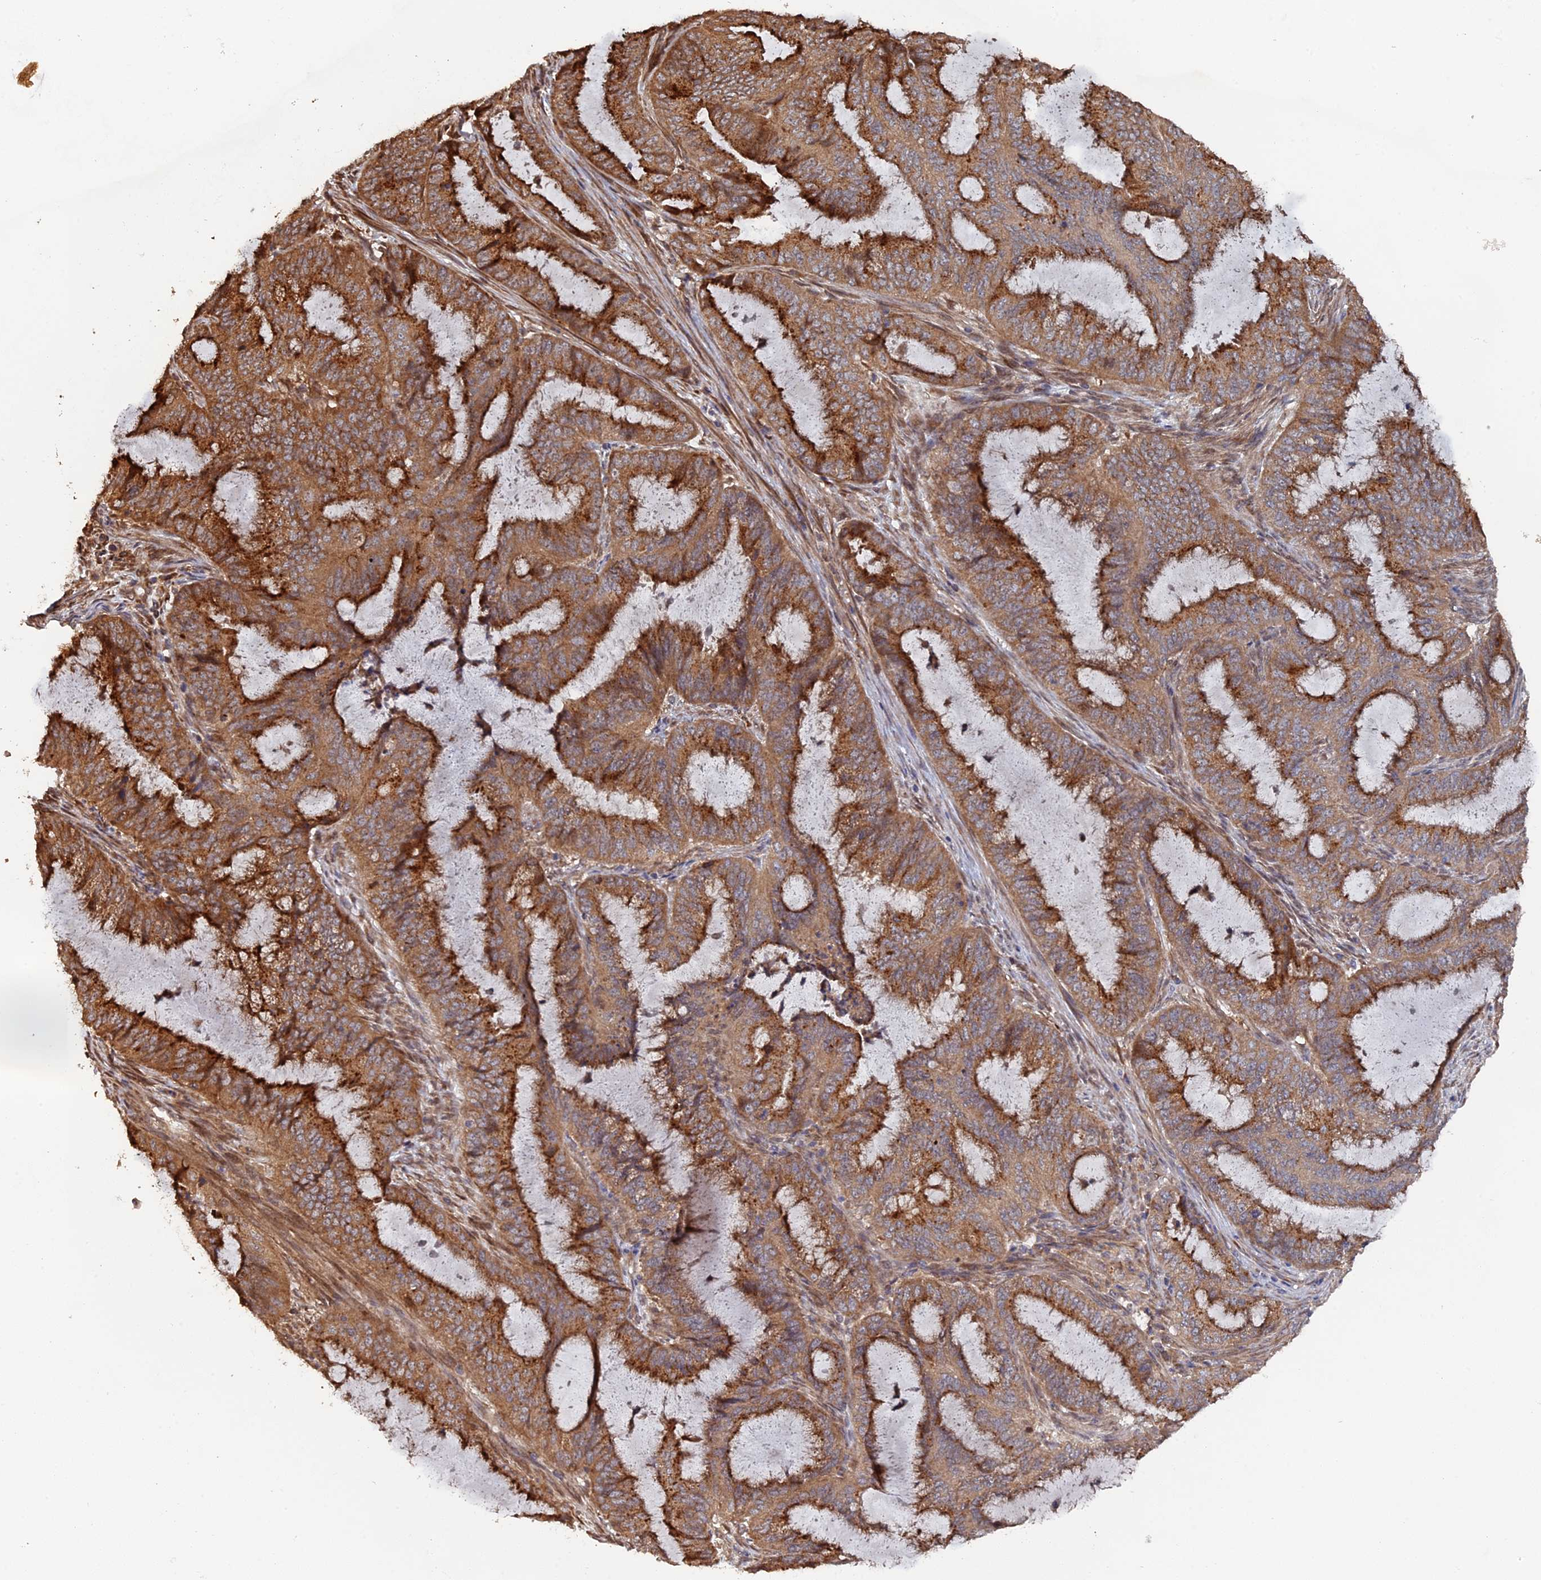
{"staining": {"intensity": "strong", "quantity": ">75%", "location": "cytoplasmic/membranous"}, "tissue": "endometrial cancer", "cell_type": "Tumor cells", "image_type": "cancer", "snomed": [{"axis": "morphology", "description": "Adenocarcinoma, NOS"}, {"axis": "topography", "description": "Endometrium"}], "caption": "Adenocarcinoma (endometrial) stained with immunohistochemistry exhibits strong cytoplasmic/membranous expression in about >75% of tumor cells. Using DAB (brown) and hematoxylin (blue) stains, captured at high magnification using brightfield microscopy.", "gene": "VPS37C", "patient": {"sex": "female", "age": 51}}